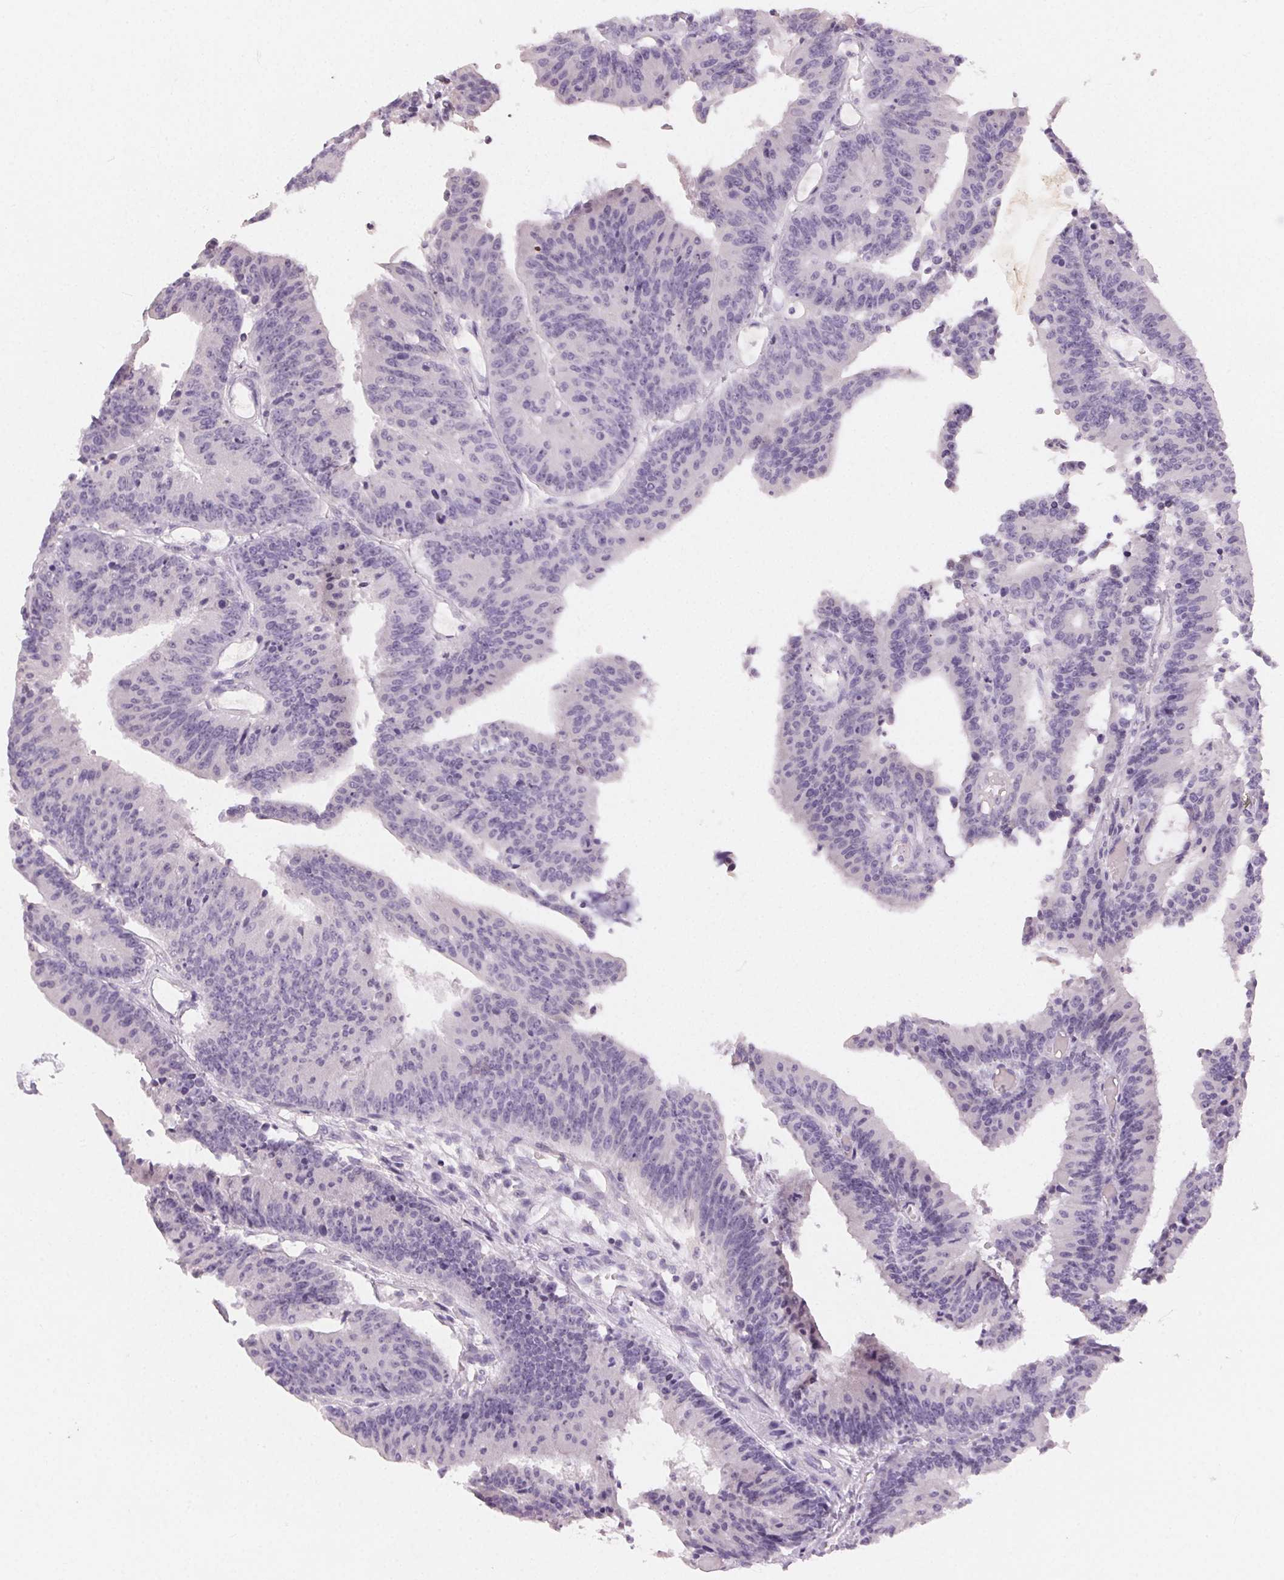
{"staining": {"intensity": "negative", "quantity": "none", "location": "none"}, "tissue": "colorectal cancer", "cell_type": "Tumor cells", "image_type": "cancer", "snomed": [{"axis": "morphology", "description": "Adenocarcinoma, NOS"}, {"axis": "topography", "description": "Colon"}], "caption": "Colorectal cancer (adenocarcinoma) stained for a protein using immunohistochemistry reveals no positivity tumor cells.", "gene": "MIOX", "patient": {"sex": "female", "age": 78}}